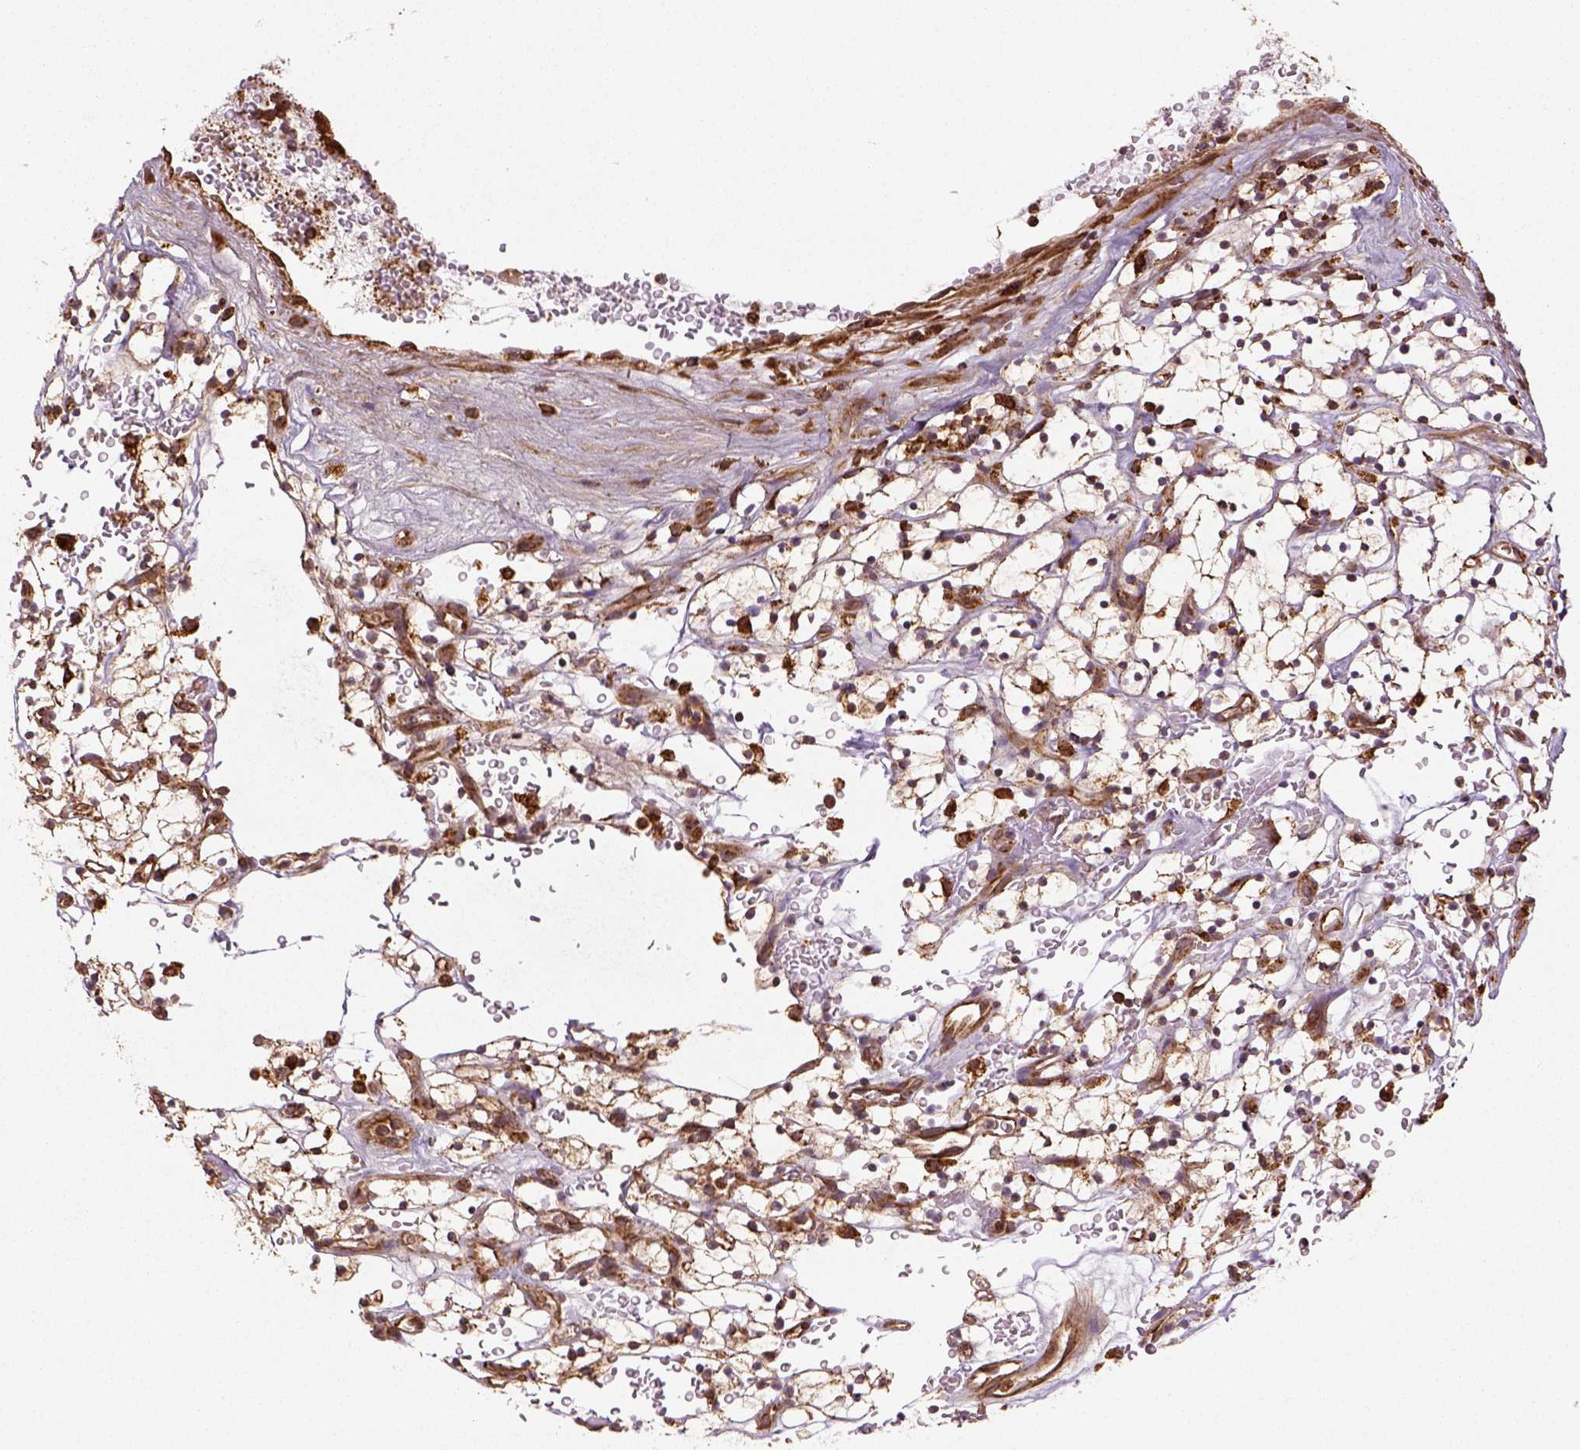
{"staining": {"intensity": "strong", "quantity": ">75%", "location": "cytoplasmic/membranous"}, "tissue": "renal cancer", "cell_type": "Tumor cells", "image_type": "cancer", "snomed": [{"axis": "morphology", "description": "Adenocarcinoma, NOS"}, {"axis": "topography", "description": "Kidney"}], "caption": "Adenocarcinoma (renal) stained with a protein marker demonstrates strong staining in tumor cells.", "gene": "MAPK8IP3", "patient": {"sex": "female", "age": 64}}